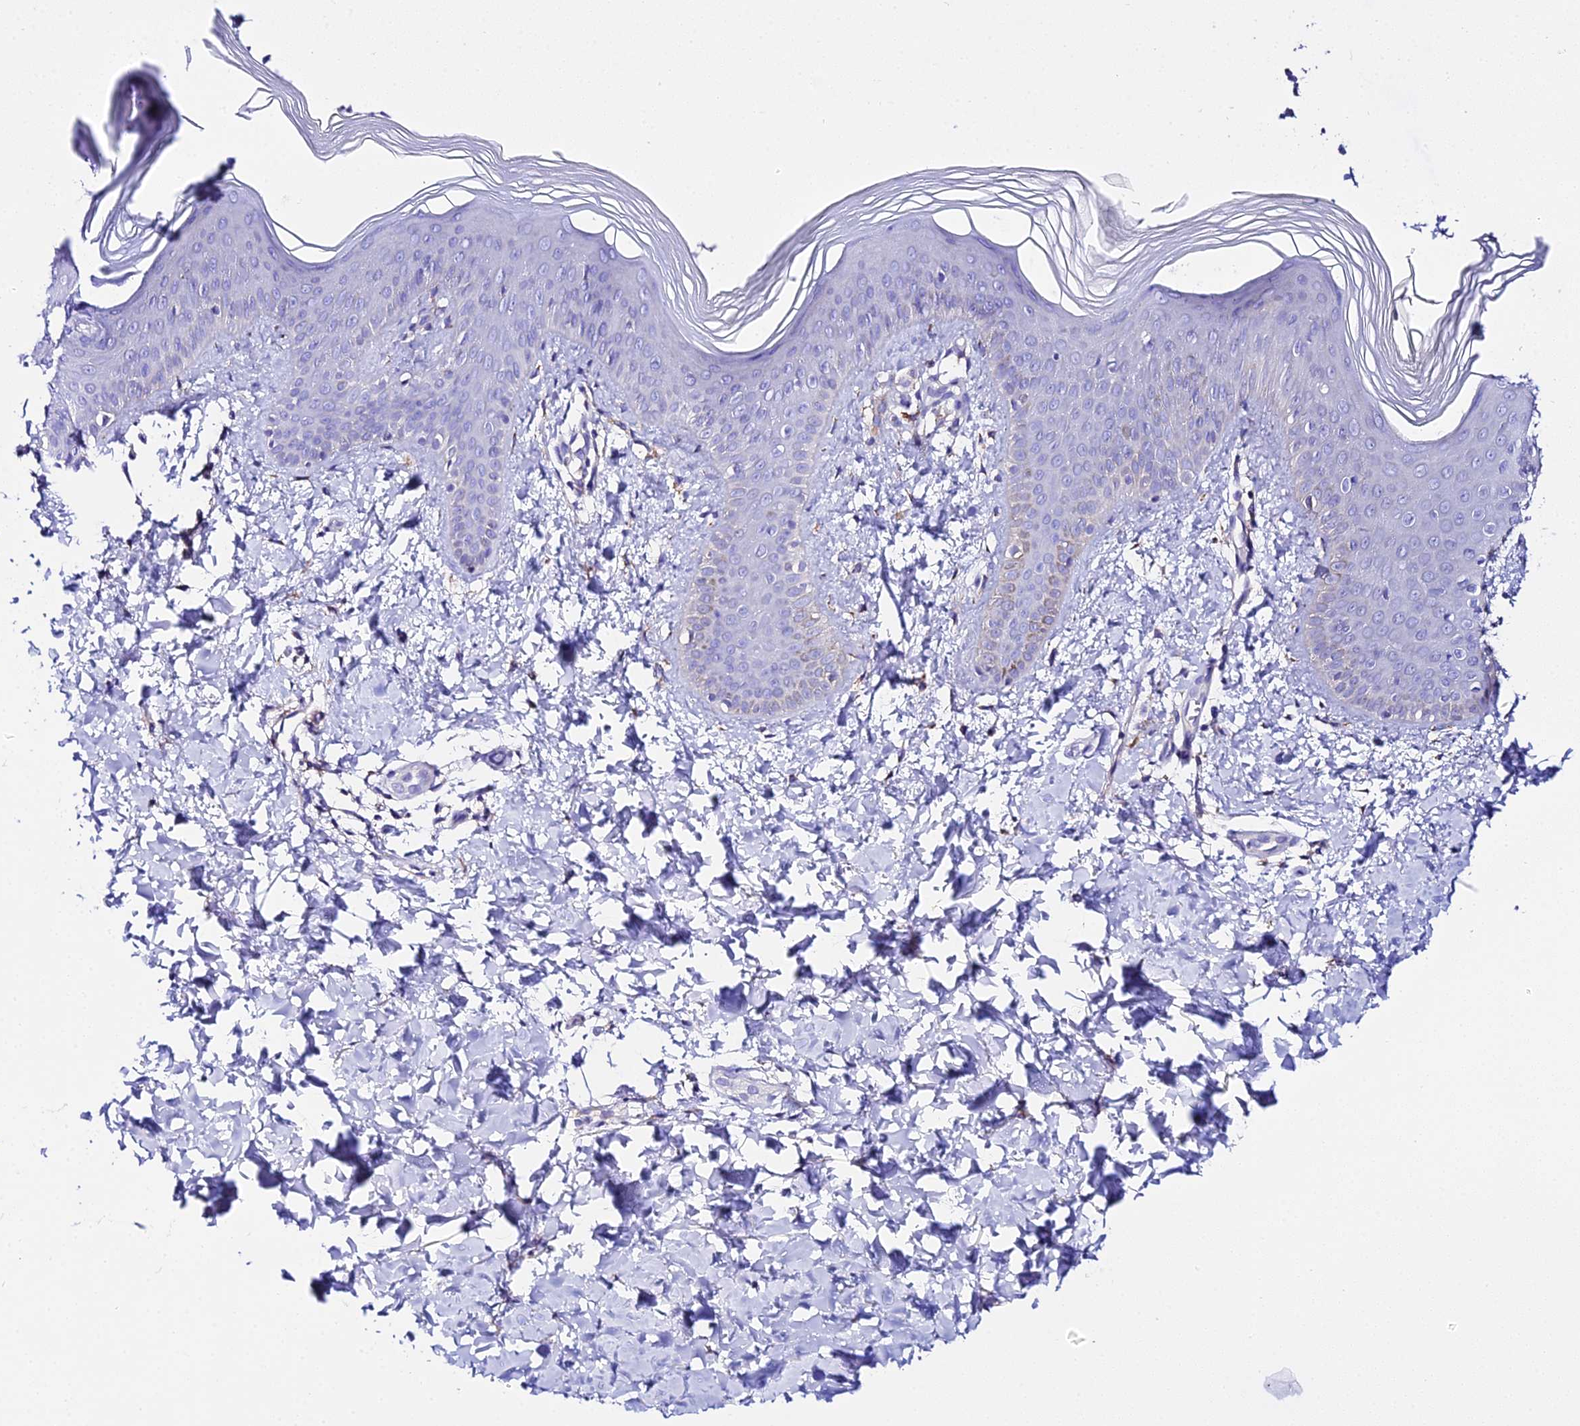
{"staining": {"intensity": "moderate", "quantity": "<25%", "location": "cytoplasmic/membranous"}, "tissue": "skin", "cell_type": "Epidermal cells", "image_type": "normal", "snomed": [{"axis": "morphology", "description": "Normal tissue, NOS"}, {"axis": "morphology", "description": "Inflammation, NOS"}, {"axis": "topography", "description": "Soft tissue"}, {"axis": "topography", "description": "Anal"}], "caption": "DAB (3,3'-diaminobenzidine) immunohistochemical staining of unremarkable human skin demonstrates moderate cytoplasmic/membranous protein staining in about <25% of epidermal cells.", "gene": "TMEM117", "patient": {"sex": "female", "age": 15}}